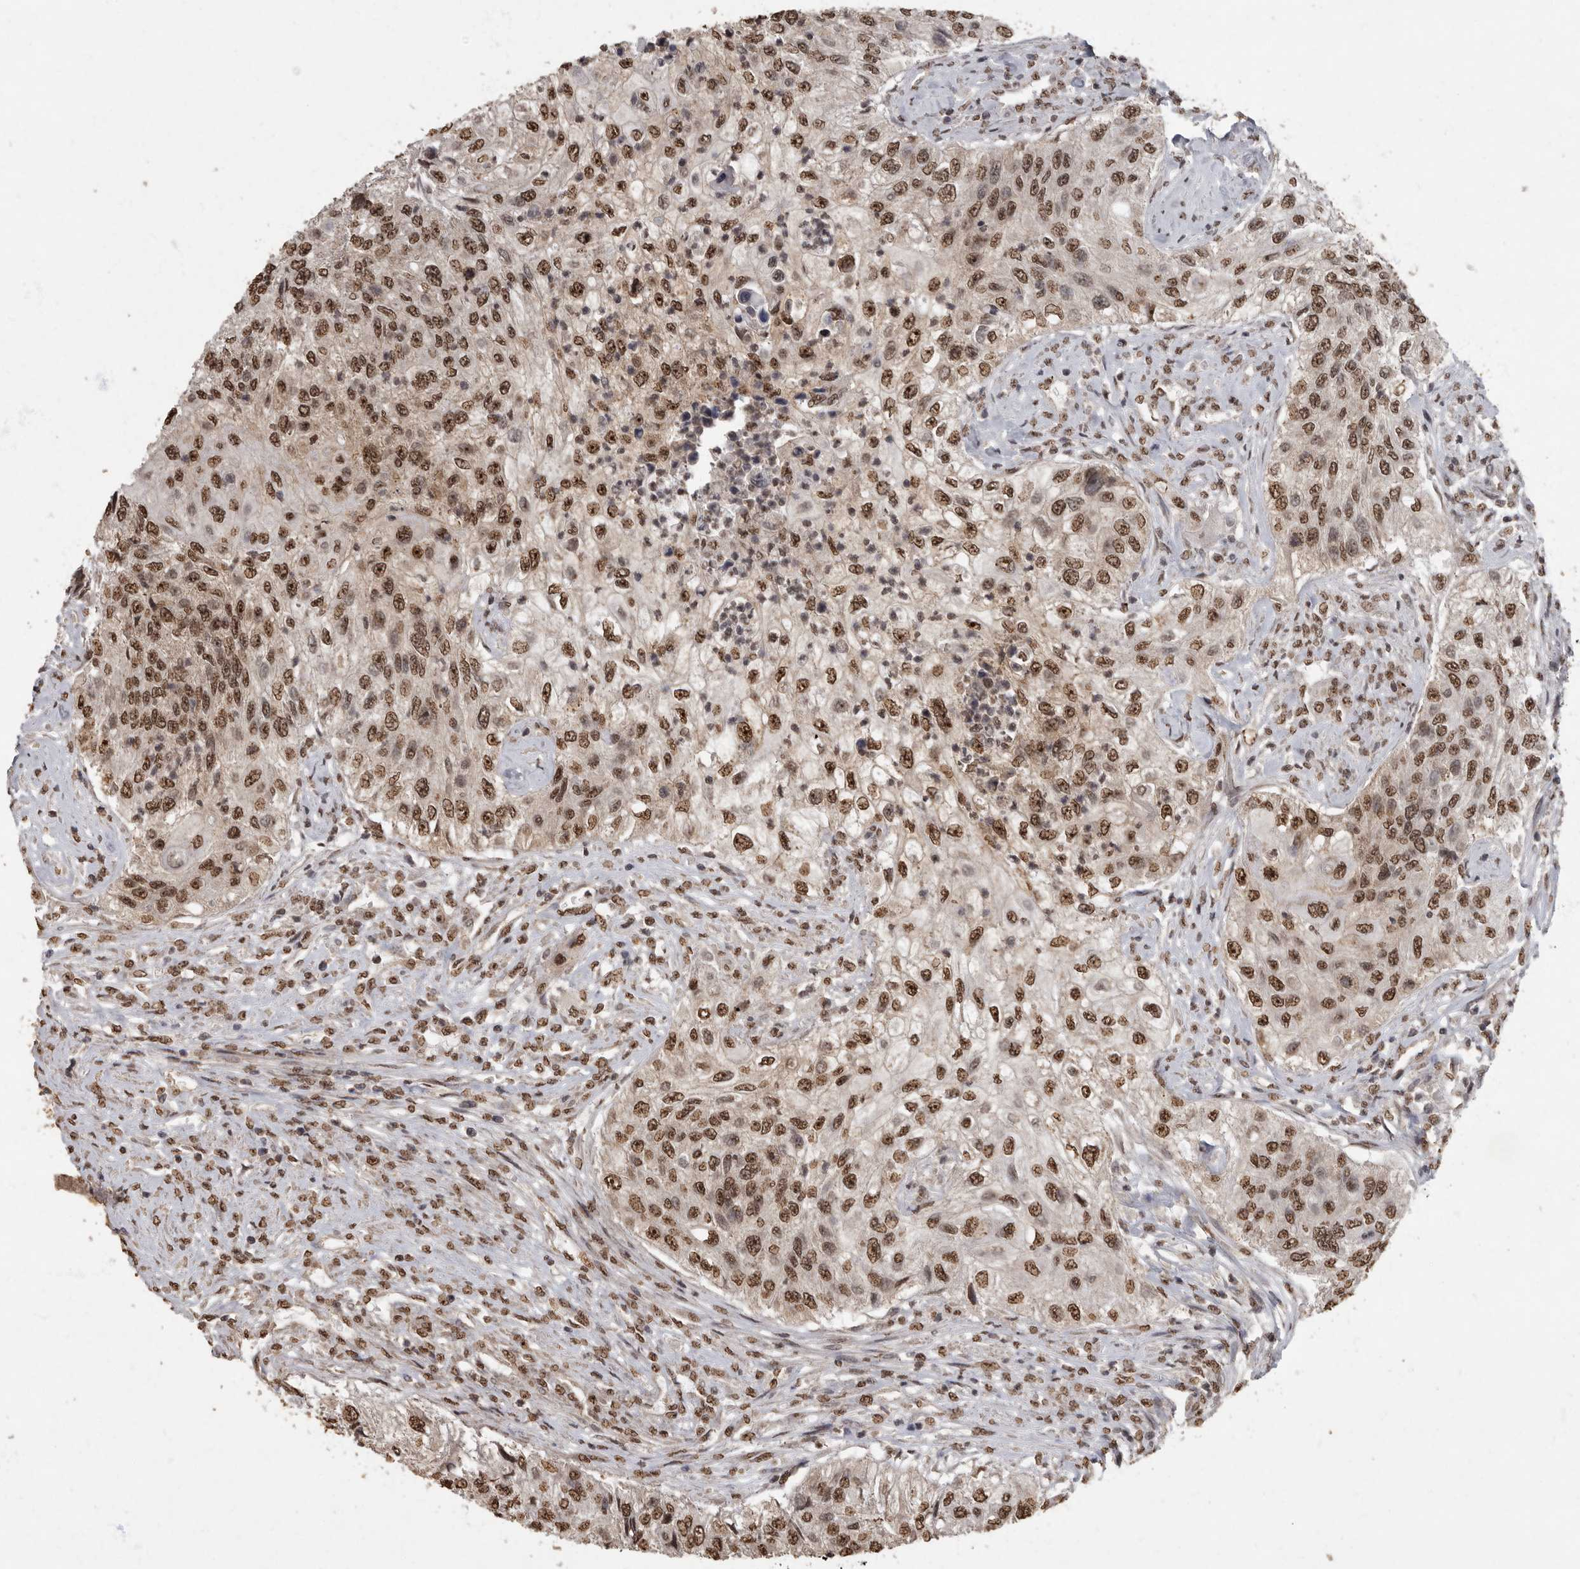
{"staining": {"intensity": "strong", "quantity": ">75%", "location": "nuclear"}, "tissue": "urothelial cancer", "cell_type": "Tumor cells", "image_type": "cancer", "snomed": [{"axis": "morphology", "description": "Urothelial carcinoma, High grade"}, {"axis": "topography", "description": "Urinary bladder"}], "caption": "Immunohistochemistry (IHC) of urothelial cancer reveals high levels of strong nuclear positivity in approximately >75% of tumor cells. Using DAB (brown) and hematoxylin (blue) stains, captured at high magnification using brightfield microscopy.", "gene": "NBL1", "patient": {"sex": "female", "age": 60}}